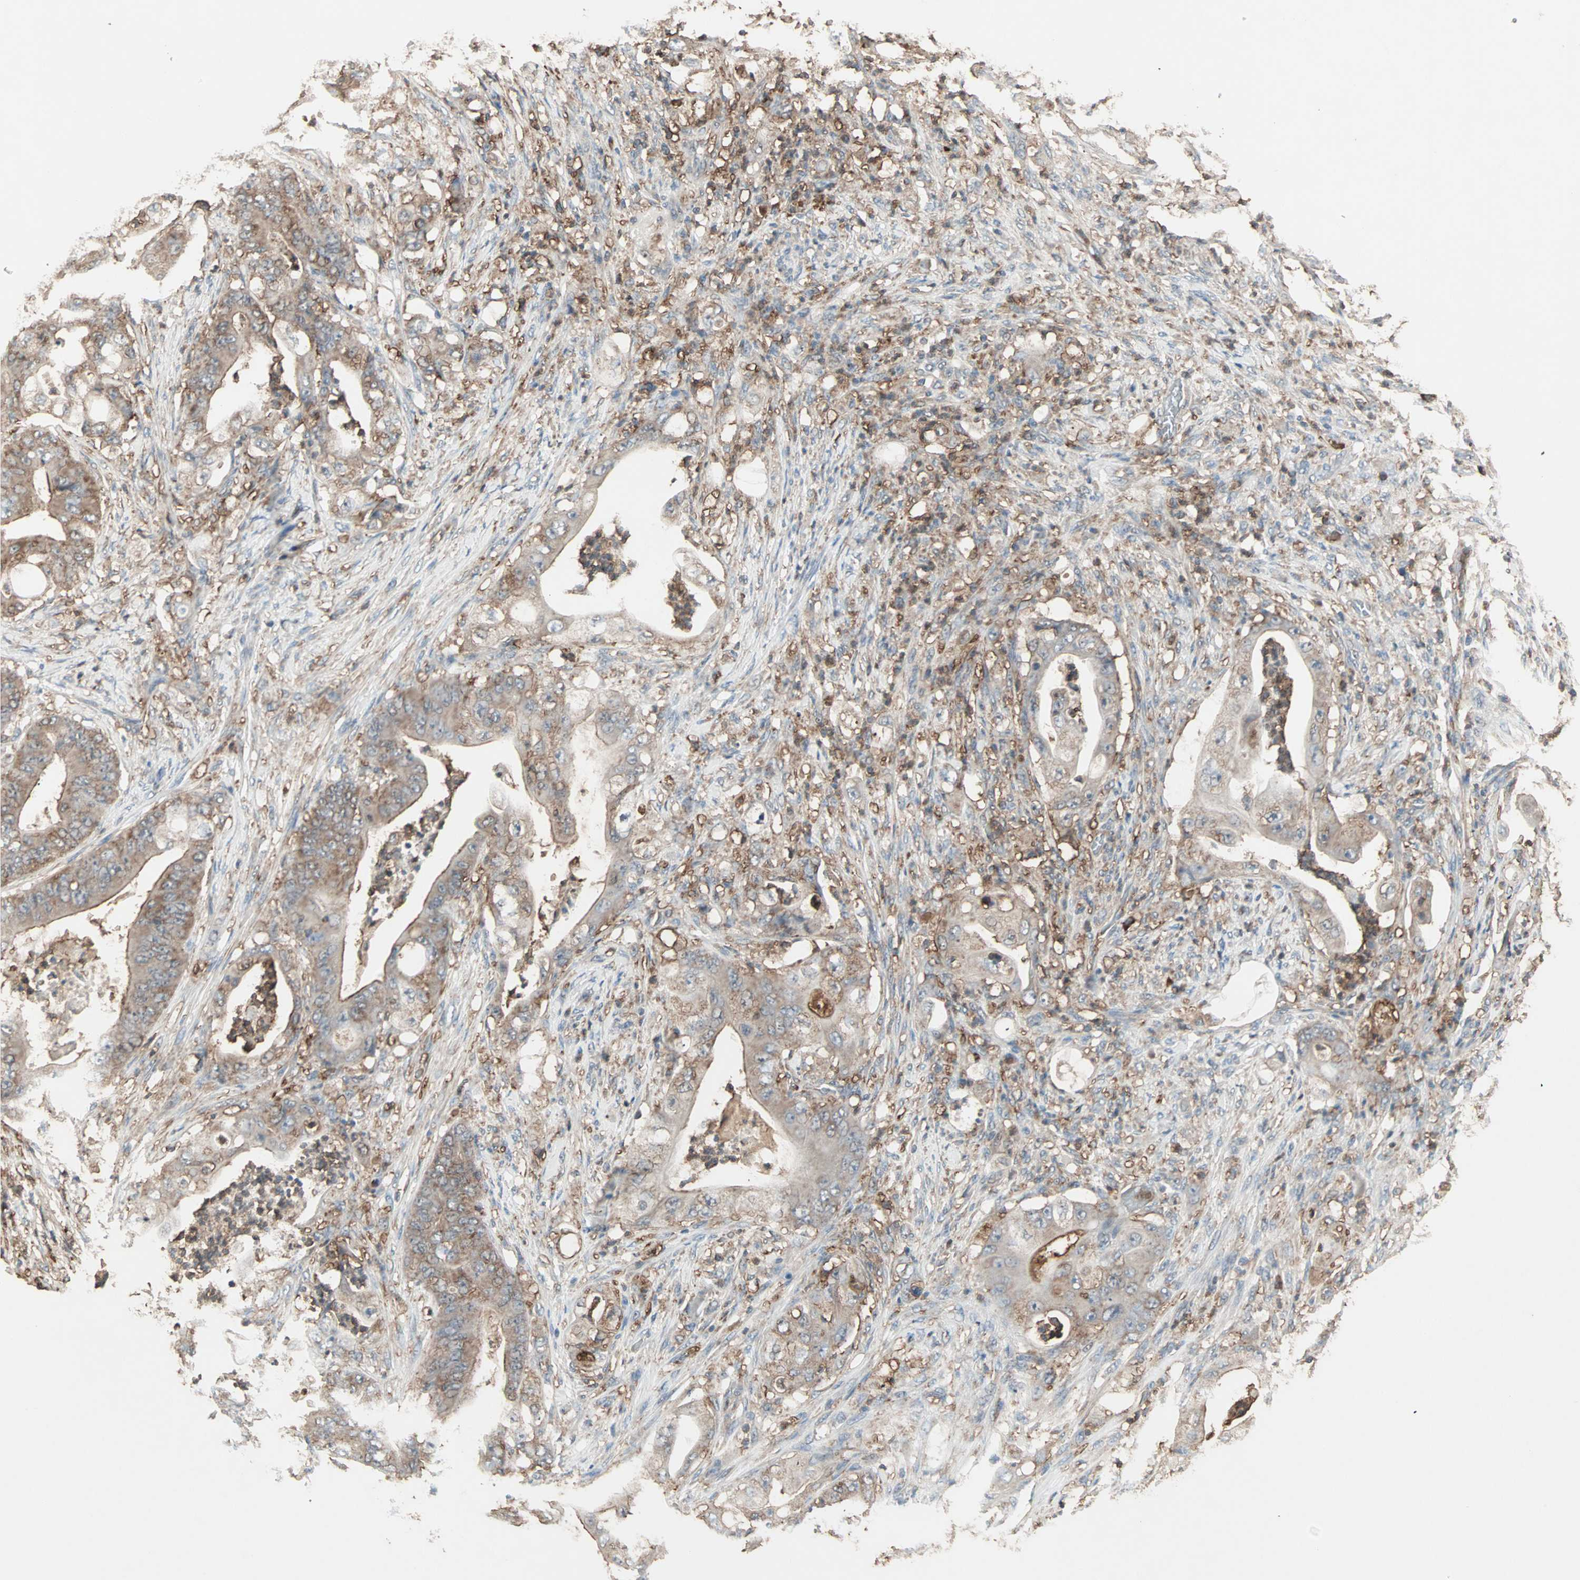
{"staining": {"intensity": "moderate", "quantity": ">75%", "location": "cytoplasmic/membranous"}, "tissue": "stomach cancer", "cell_type": "Tumor cells", "image_type": "cancer", "snomed": [{"axis": "morphology", "description": "Adenocarcinoma, NOS"}, {"axis": "topography", "description": "Stomach"}], "caption": "Adenocarcinoma (stomach) tissue displays moderate cytoplasmic/membranous staining in about >75% of tumor cells, visualized by immunohistochemistry.", "gene": "MMP3", "patient": {"sex": "female", "age": 73}}